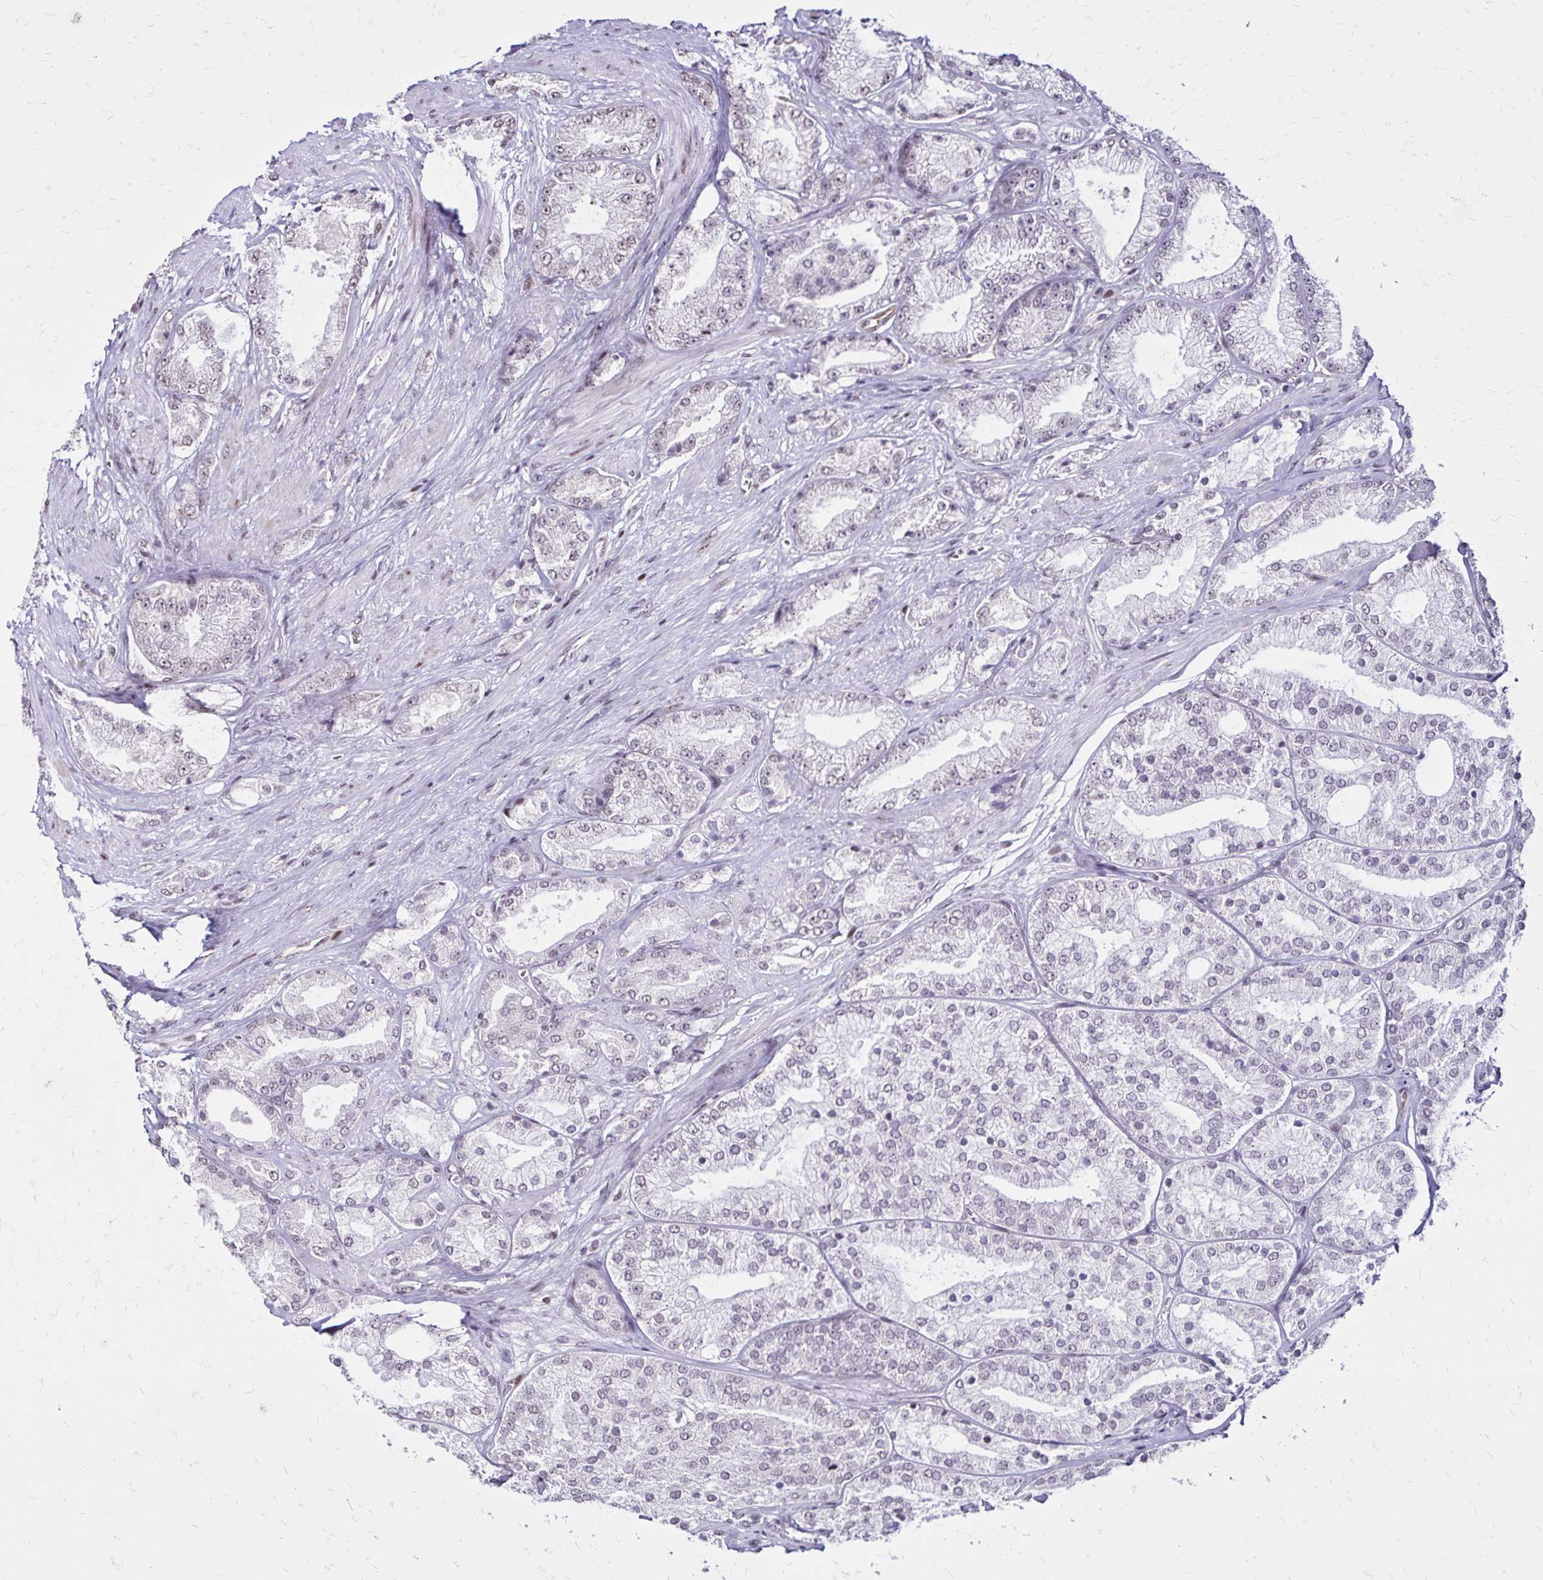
{"staining": {"intensity": "weak", "quantity": "<25%", "location": "nuclear"}, "tissue": "prostate cancer", "cell_type": "Tumor cells", "image_type": "cancer", "snomed": [{"axis": "morphology", "description": "Adenocarcinoma, High grade"}, {"axis": "topography", "description": "Prostate"}], "caption": "This is an immunohistochemistry image of human prostate high-grade adenocarcinoma. There is no positivity in tumor cells.", "gene": "TOB1", "patient": {"sex": "male", "age": 68}}